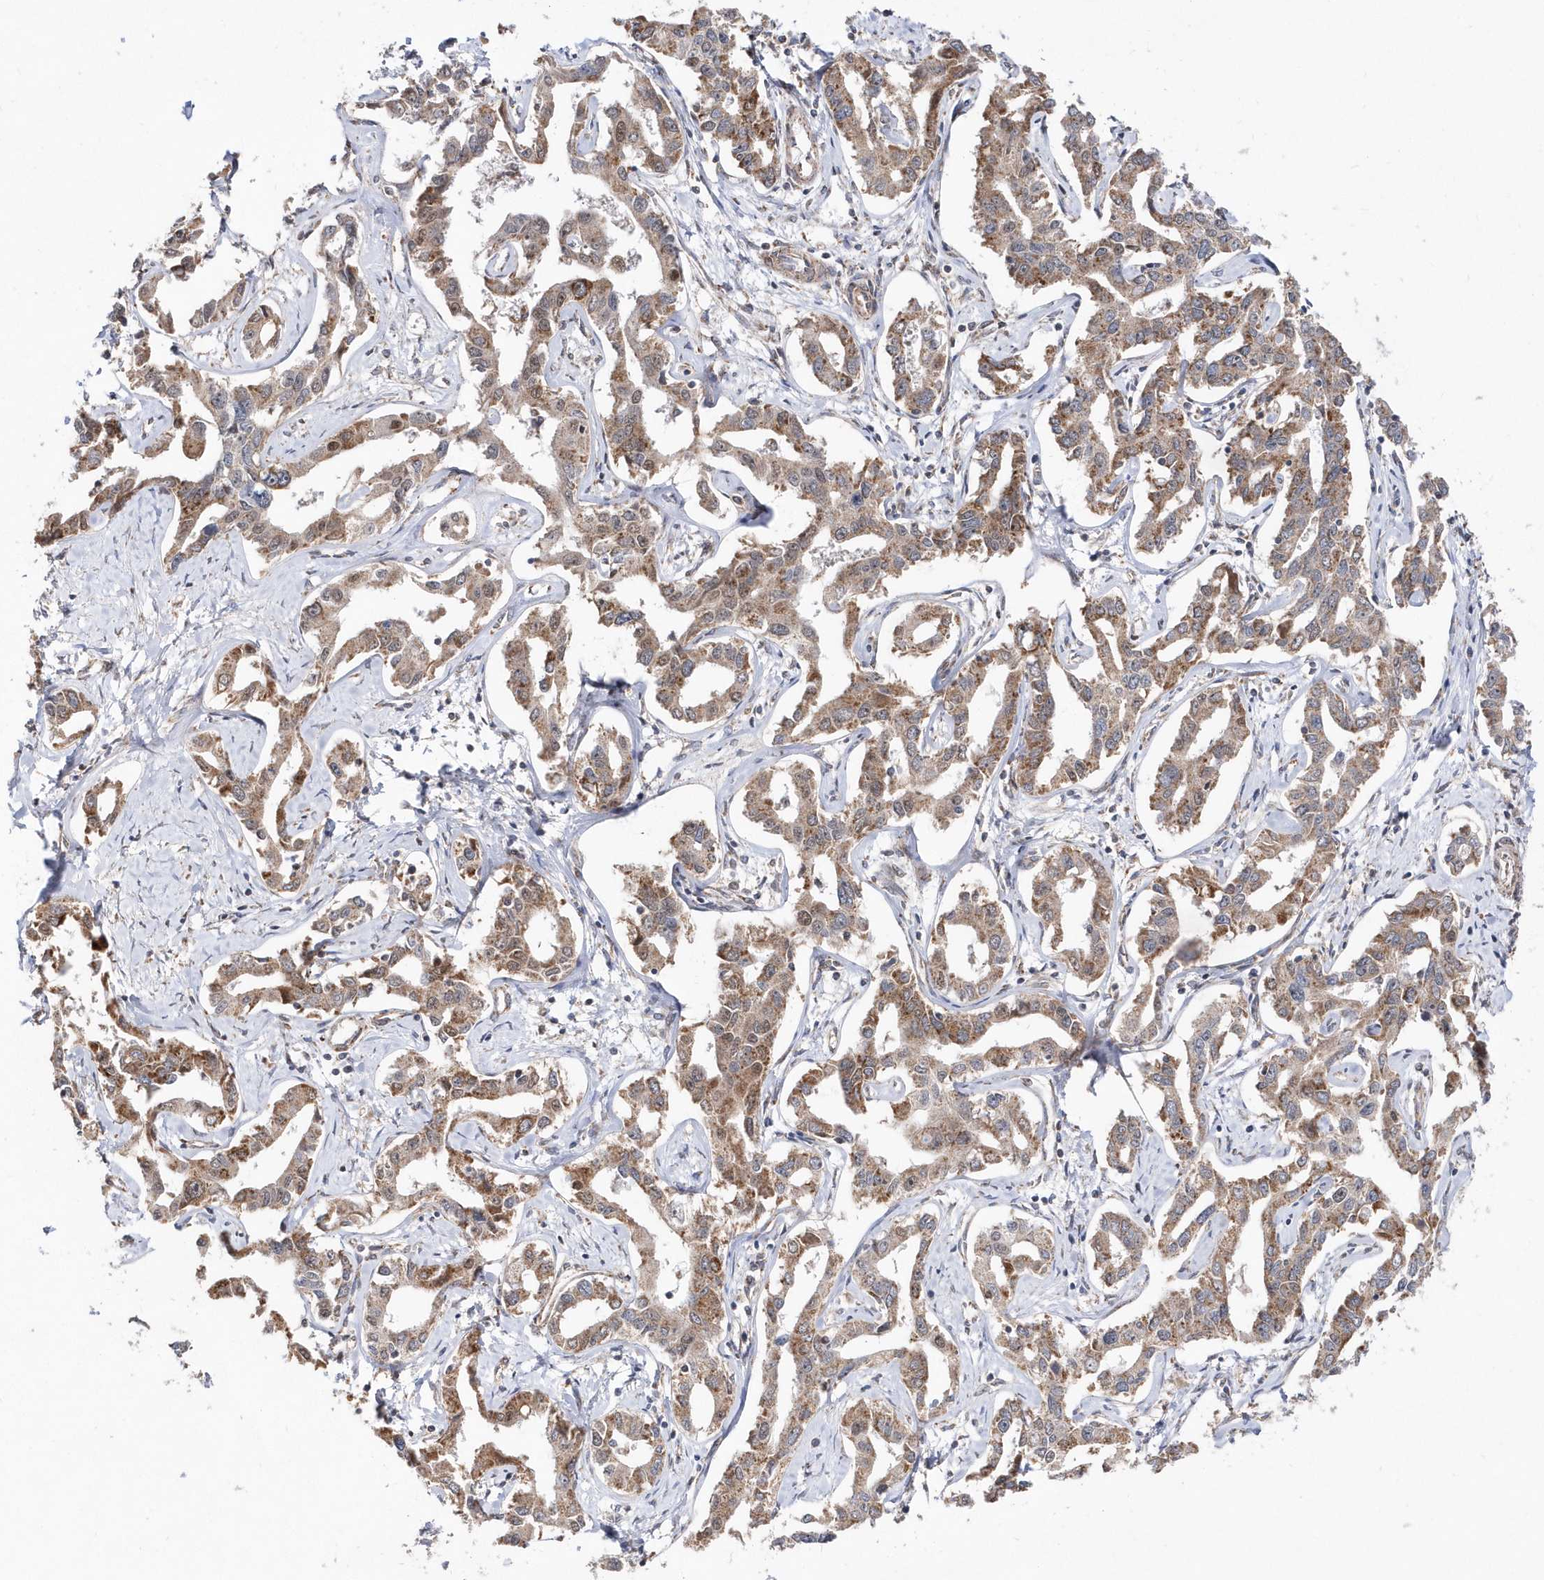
{"staining": {"intensity": "moderate", "quantity": ">75%", "location": "cytoplasmic/membranous"}, "tissue": "liver cancer", "cell_type": "Tumor cells", "image_type": "cancer", "snomed": [{"axis": "morphology", "description": "Cholangiocarcinoma"}, {"axis": "topography", "description": "Liver"}], "caption": "Human cholangiocarcinoma (liver) stained with a protein marker displays moderate staining in tumor cells.", "gene": "DALRD3", "patient": {"sex": "male", "age": 59}}